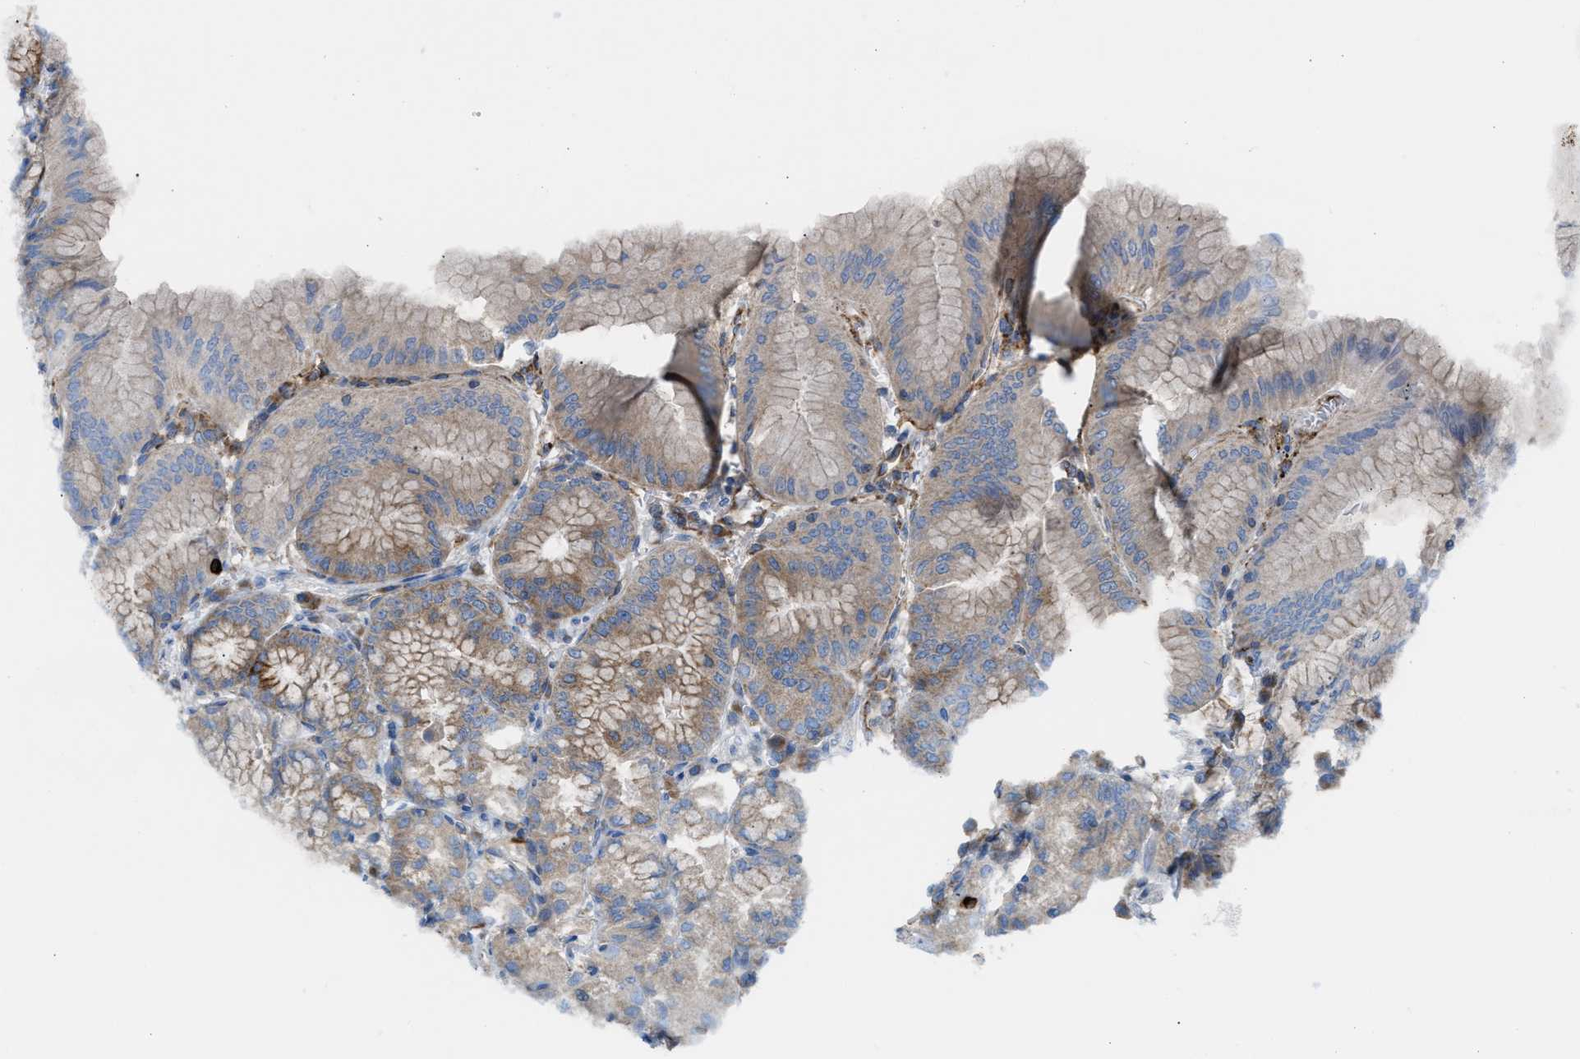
{"staining": {"intensity": "moderate", "quantity": ">75%", "location": "cytoplasmic/membranous"}, "tissue": "stomach", "cell_type": "Glandular cells", "image_type": "normal", "snomed": [{"axis": "morphology", "description": "Normal tissue, NOS"}, {"axis": "topography", "description": "Stomach, lower"}], "caption": "Protein expression analysis of benign stomach reveals moderate cytoplasmic/membranous staining in approximately >75% of glandular cells.", "gene": "TBC1D15", "patient": {"sex": "male", "age": 71}}